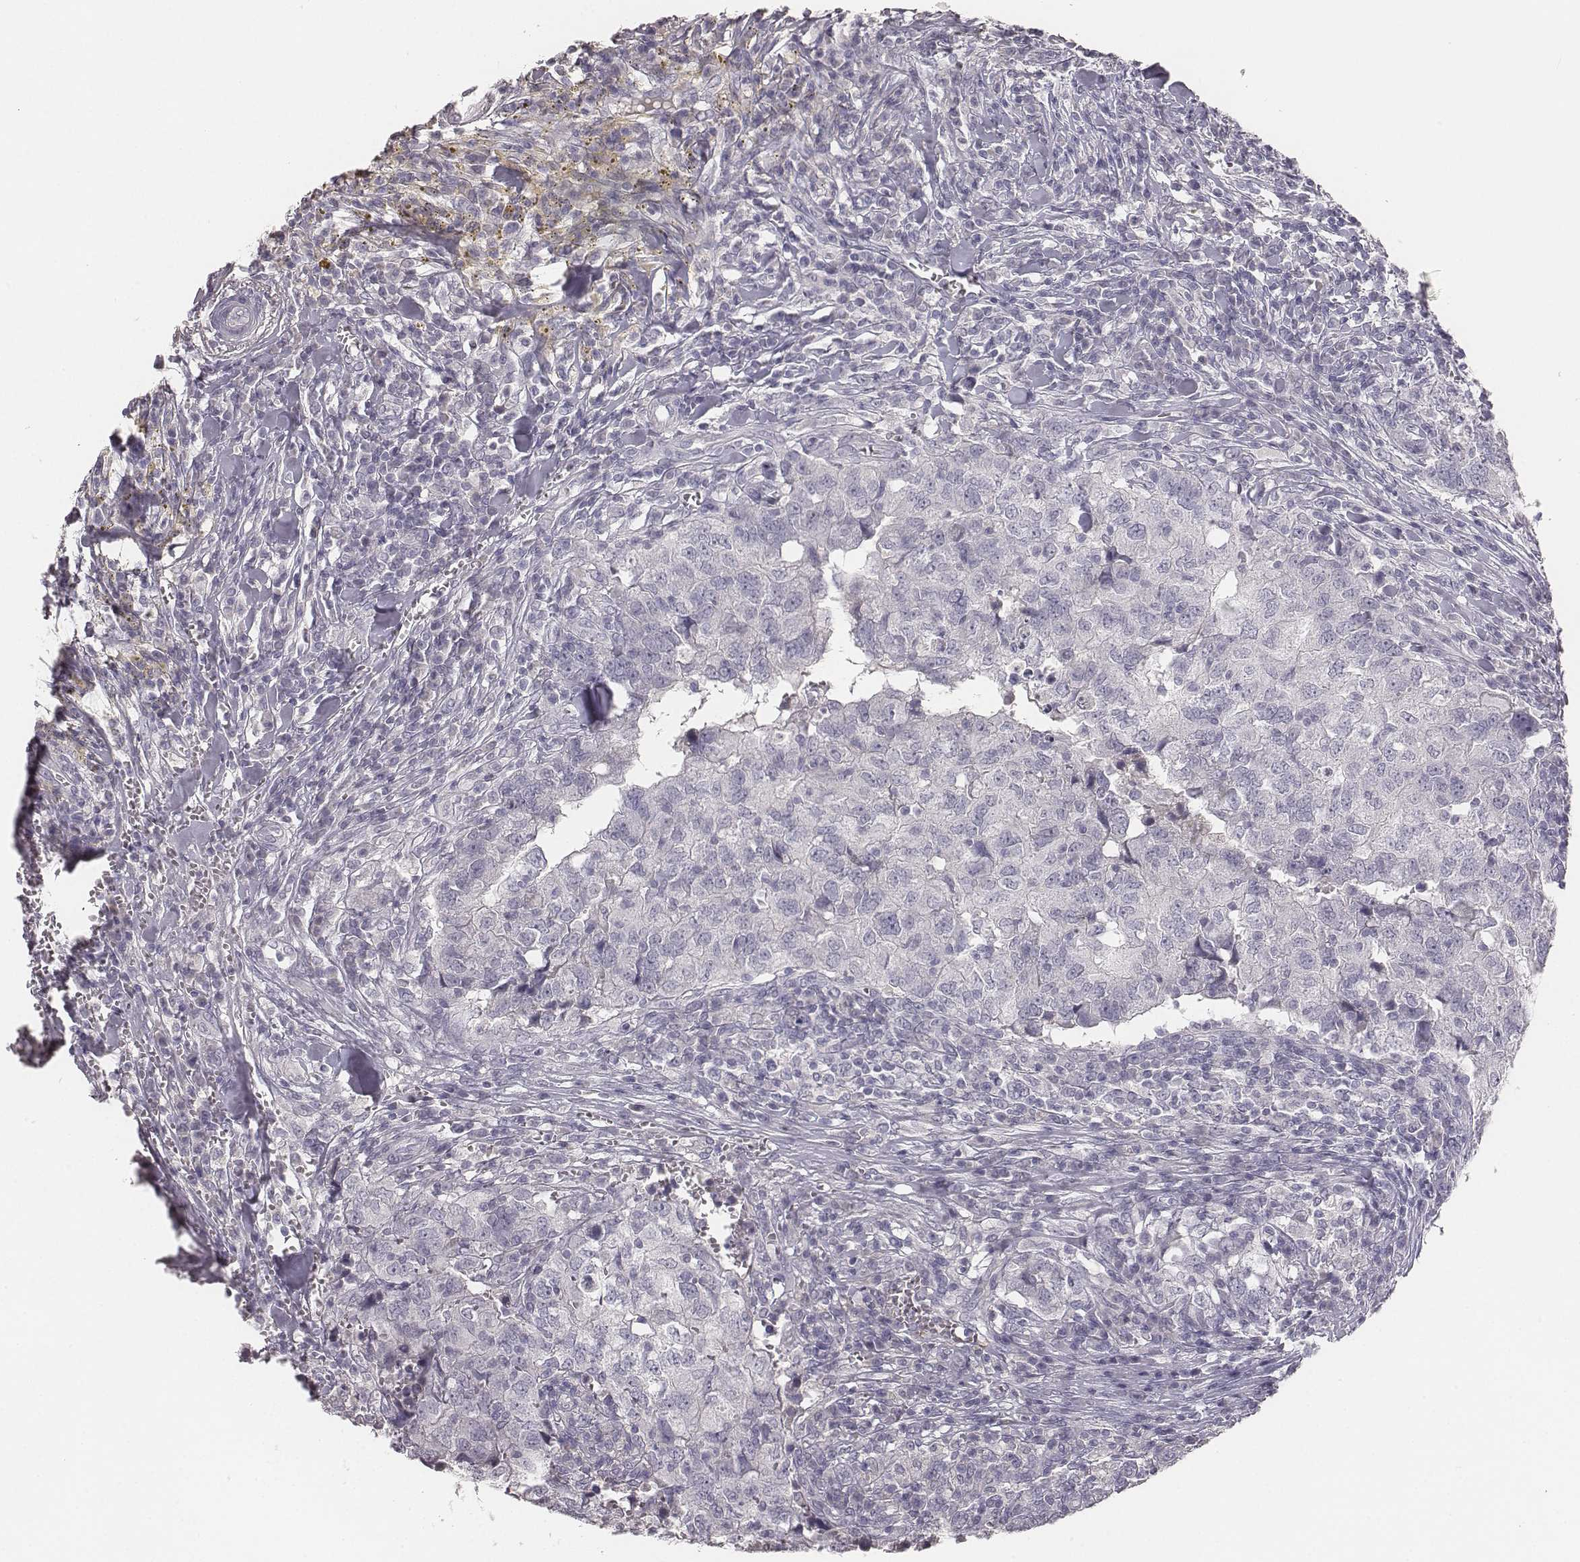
{"staining": {"intensity": "negative", "quantity": "none", "location": "none"}, "tissue": "breast cancer", "cell_type": "Tumor cells", "image_type": "cancer", "snomed": [{"axis": "morphology", "description": "Duct carcinoma"}, {"axis": "topography", "description": "Breast"}], "caption": "Protein analysis of breast intraductal carcinoma demonstrates no significant expression in tumor cells.", "gene": "MYH6", "patient": {"sex": "female", "age": 30}}